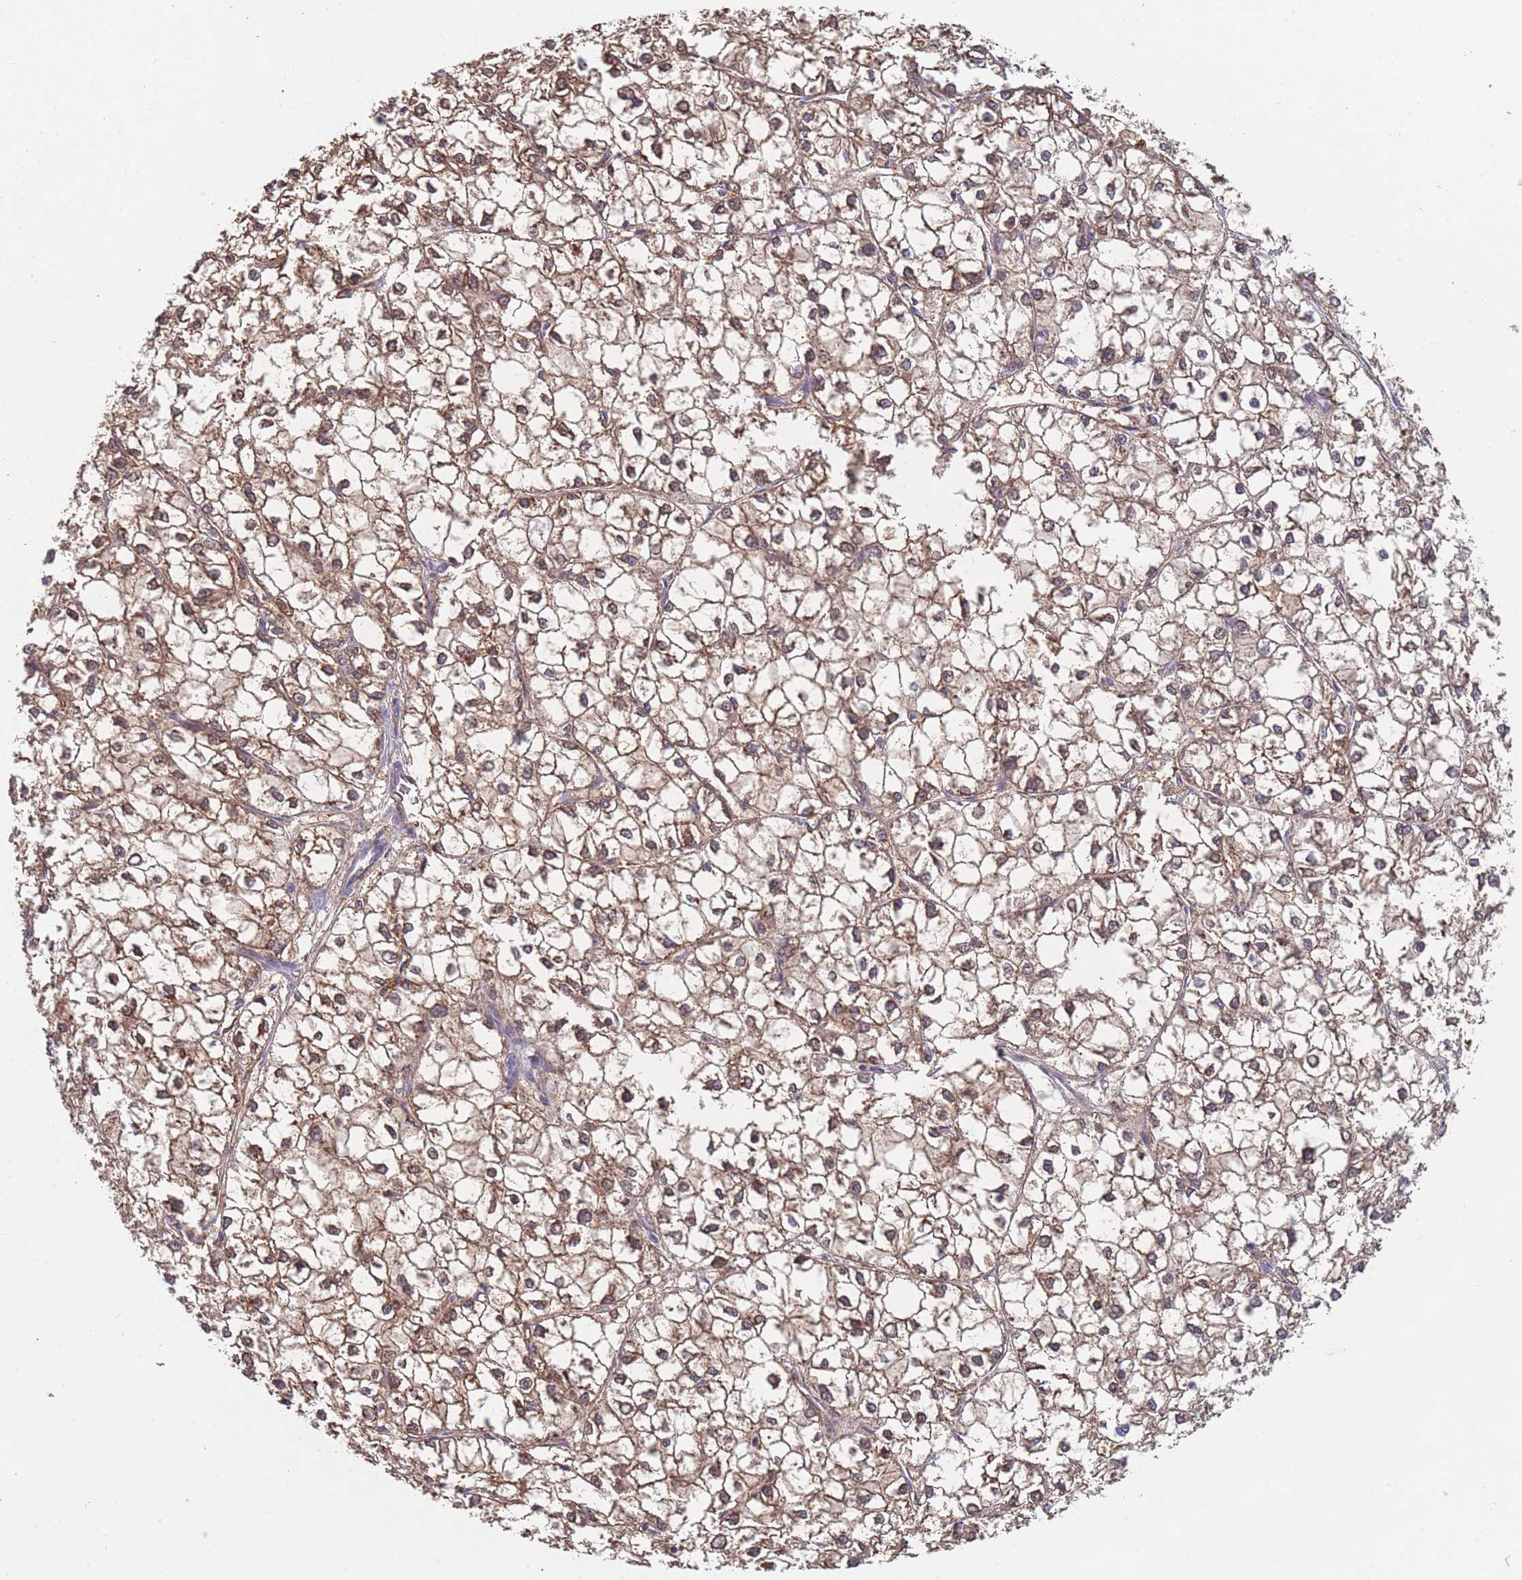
{"staining": {"intensity": "moderate", "quantity": ">75%", "location": "cytoplasmic/membranous"}, "tissue": "liver cancer", "cell_type": "Tumor cells", "image_type": "cancer", "snomed": [{"axis": "morphology", "description": "Carcinoma, Hepatocellular, NOS"}, {"axis": "topography", "description": "Liver"}], "caption": "The immunohistochemical stain shows moderate cytoplasmic/membranous staining in tumor cells of liver hepatocellular carcinoma tissue.", "gene": "OR7C2", "patient": {"sex": "female", "age": 43}}